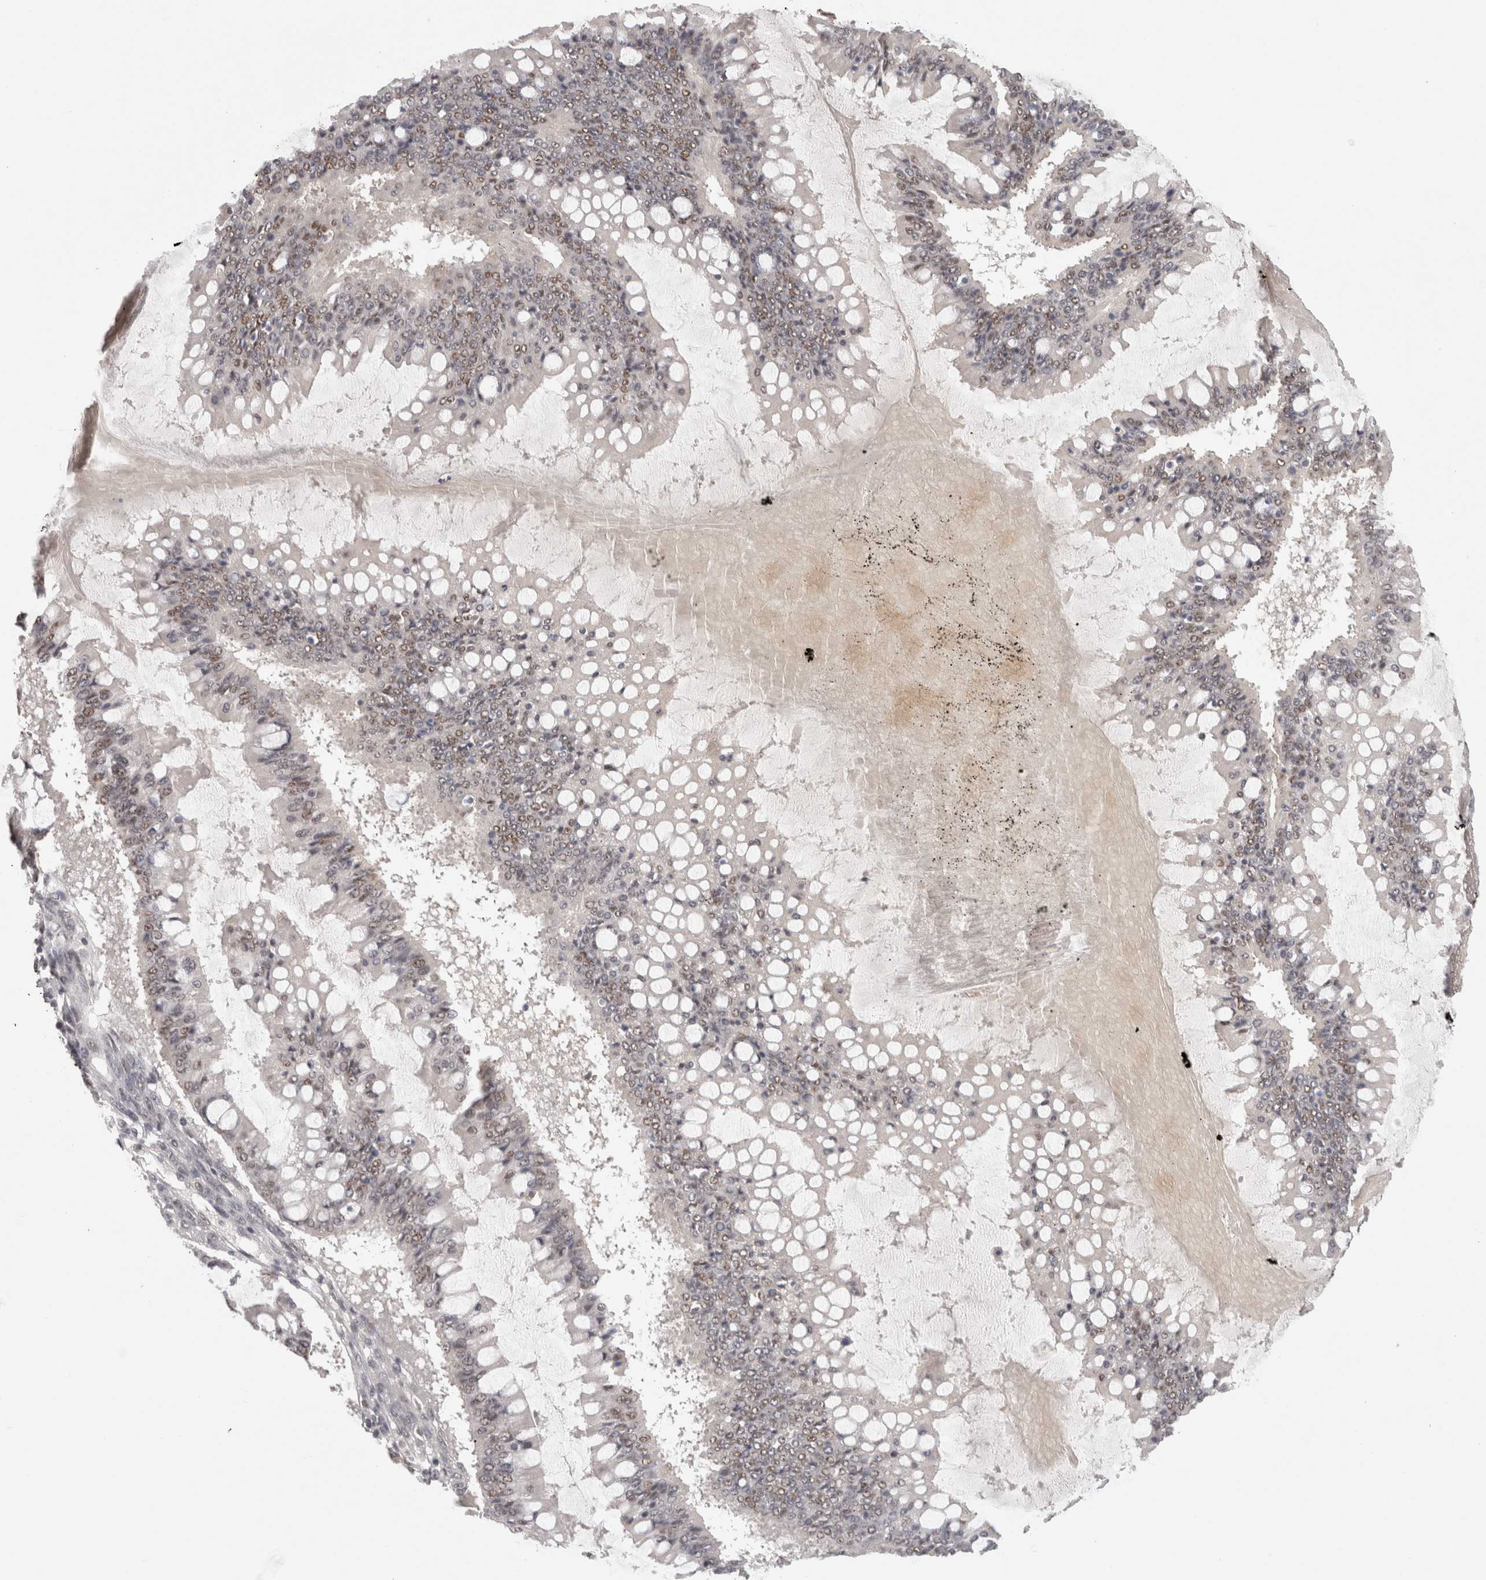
{"staining": {"intensity": "weak", "quantity": "25%-75%", "location": "nuclear"}, "tissue": "ovarian cancer", "cell_type": "Tumor cells", "image_type": "cancer", "snomed": [{"axis": "morphology", "description": "Cystadenocarcinoma, mucinous, NOS"}, {"axis": "topography", "description": "Ovary"}], "caption": "The micrograph exhibits a brown stain indicating the presence of a protein in the nuclear of tumor cells in ovarian mucinous cystadenocarcinoma.", "gene": "ZNF830", "patient": {"sex": "female", "age": 73}}